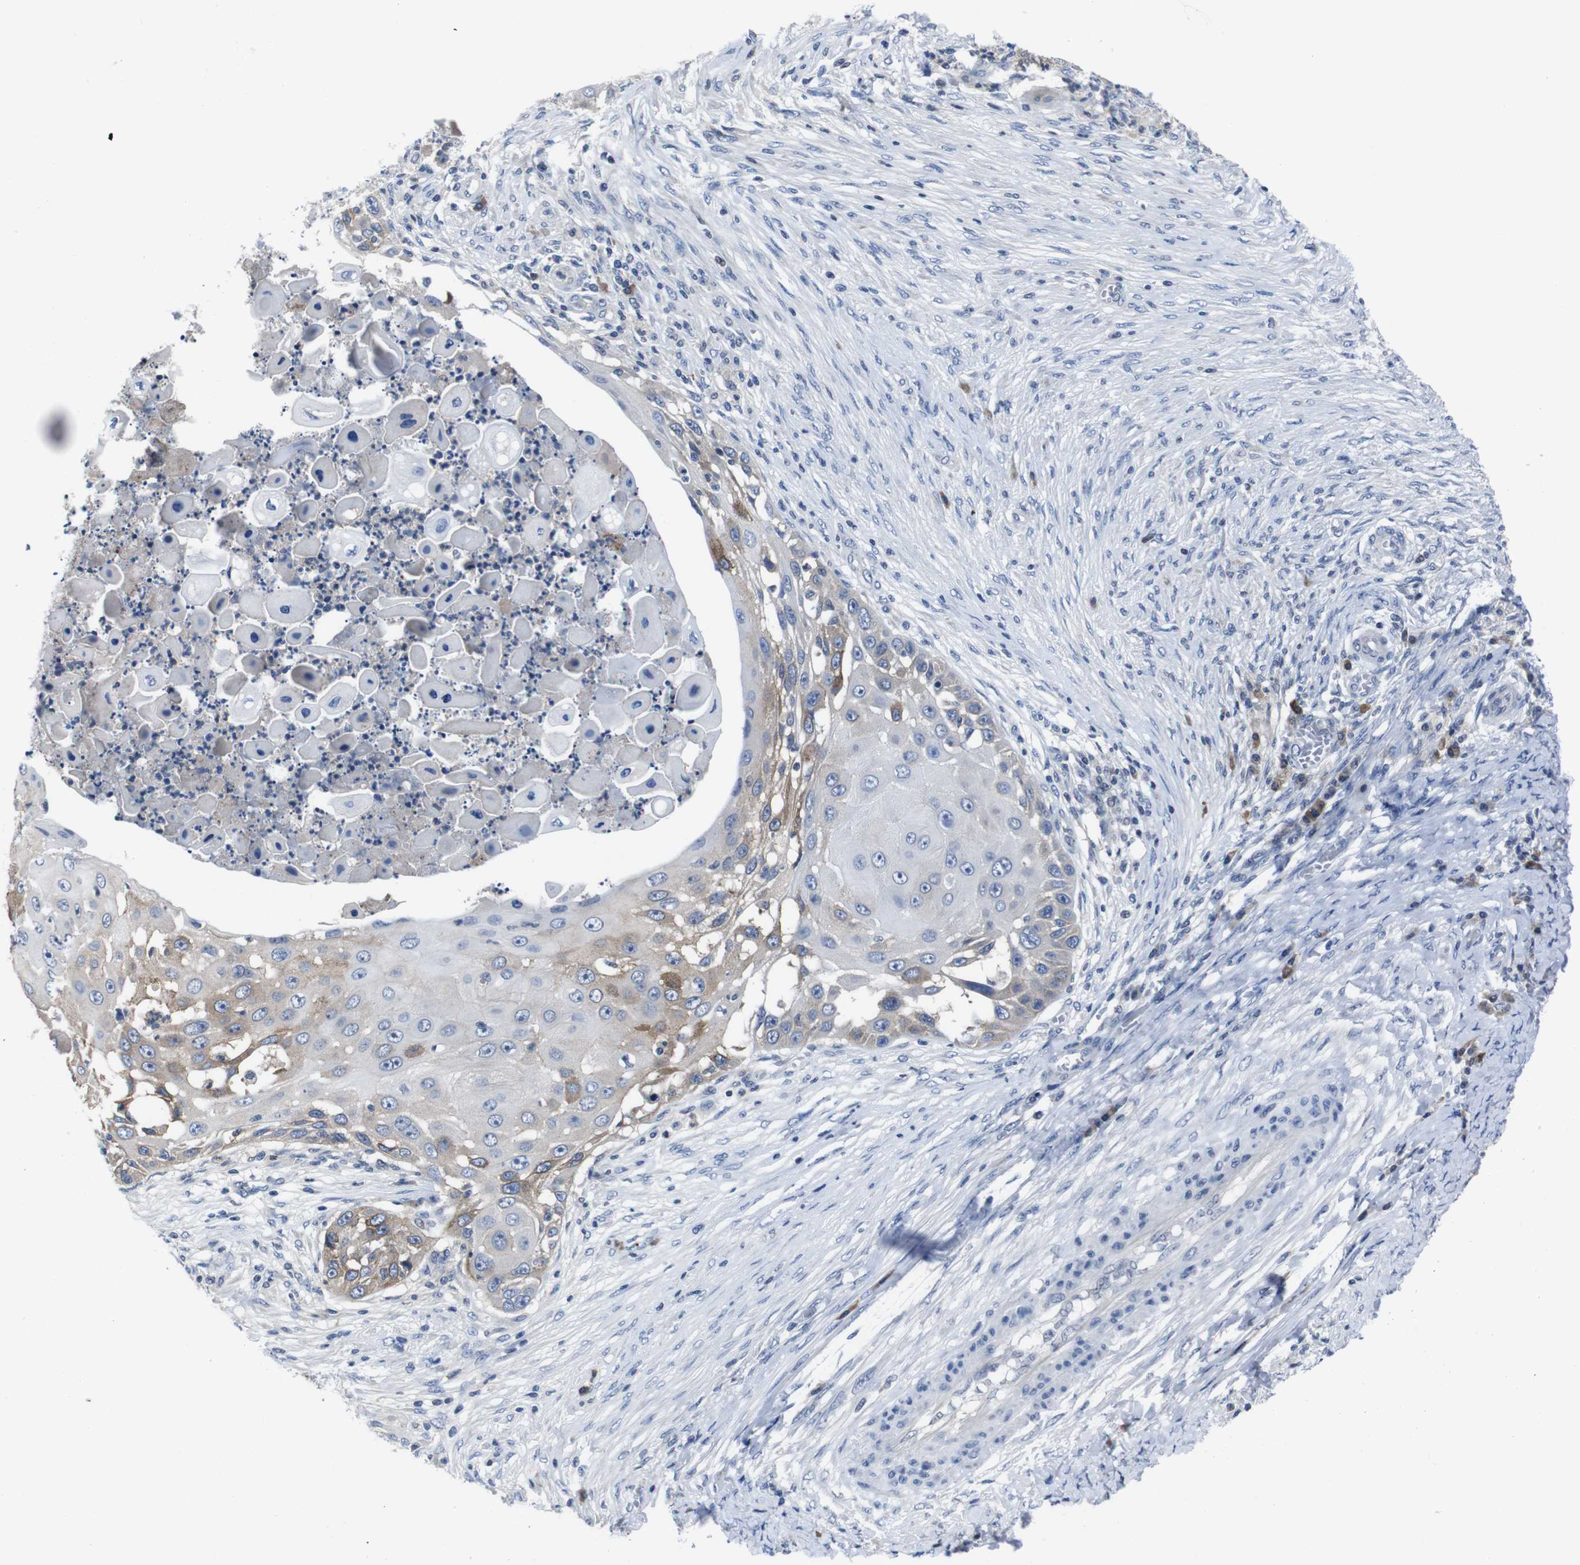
{"staining": {"intensity": "moderate", "quantity": "<25%", "location": "cytoplasmic/membranous"}, "tissue": "skin cancer", "cell_type": "Tumor cells", "image_type": "cancer", "snomed": [{"axis": "morphology", "description": "Squamous cell carcinoma, NOS"}, {"axis": "topography", "description": "Skin"}], "caption": "This photomicrograph reveals IHC staining of human squamous cell carcinoma (skin), with low moderate cytoplasmic/membranous staining in approximately <25% of tumor cells.", "gene": "SEMA4B", "patient": {"sex": "female", "age": 44}}